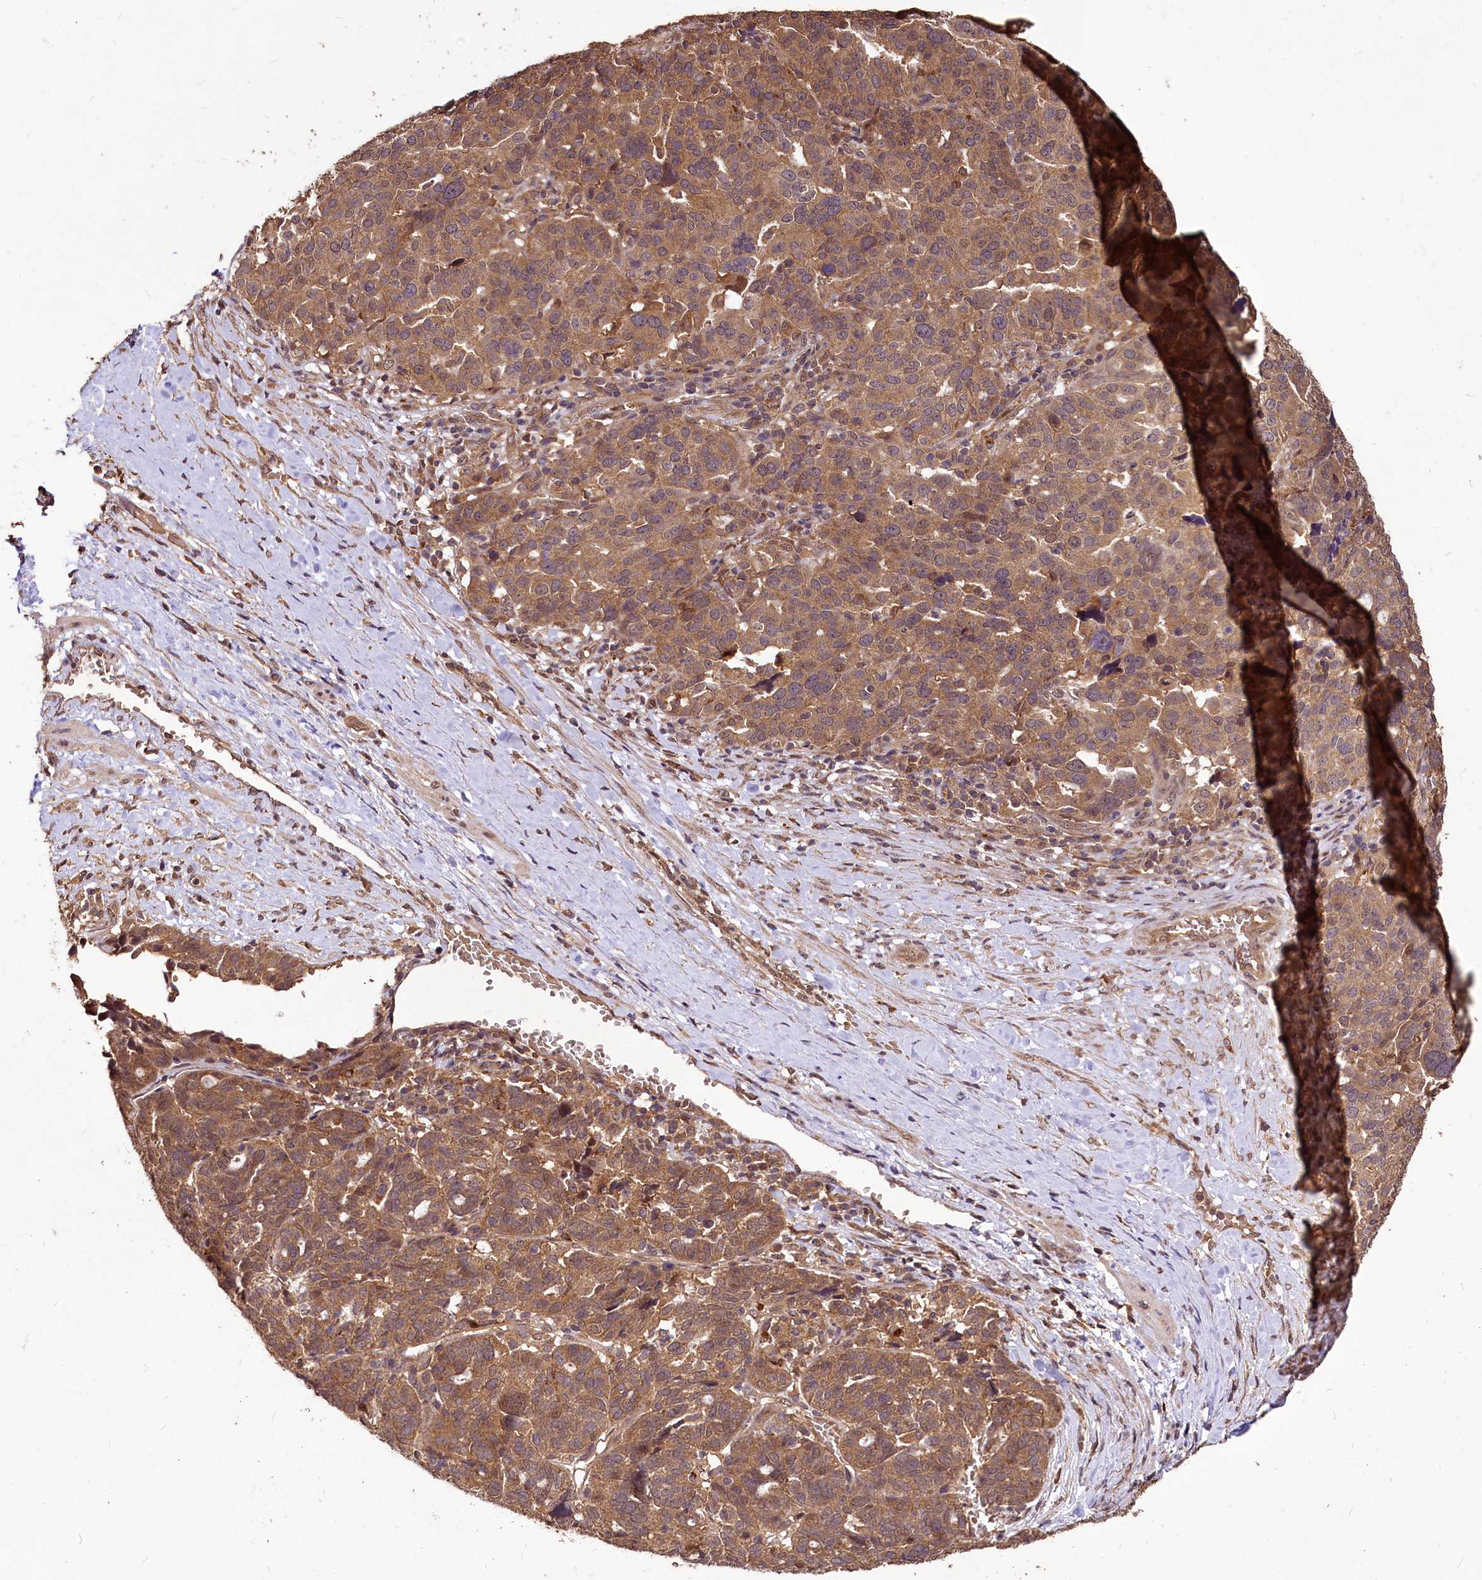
{"staining": {"intensity": "moderate", "quantity": ">75%", "location": "cytoplasmic/membranous"}, "tissue": "ovarian cancer", "cell_type": "Tumor cells", "image_type": "cancer", "snomed": [{"axis": "morphology", "description": "Cystadenocarcinoma, serous, NOS"}, {"axis": "topography", "description": "Ovary"}], "caption": "Tumor cells display moderate cytoplasmic/membranous expression in about >75% of cells in ovarian cancer. (Stains: DAB (3,3'-diaminobenzidine) in brown, nuclei in blue, Microscopy: brightfield microscopy at high magnification).", "gene": "VPS51", "patient": {"sex": "female", "age": 59}}